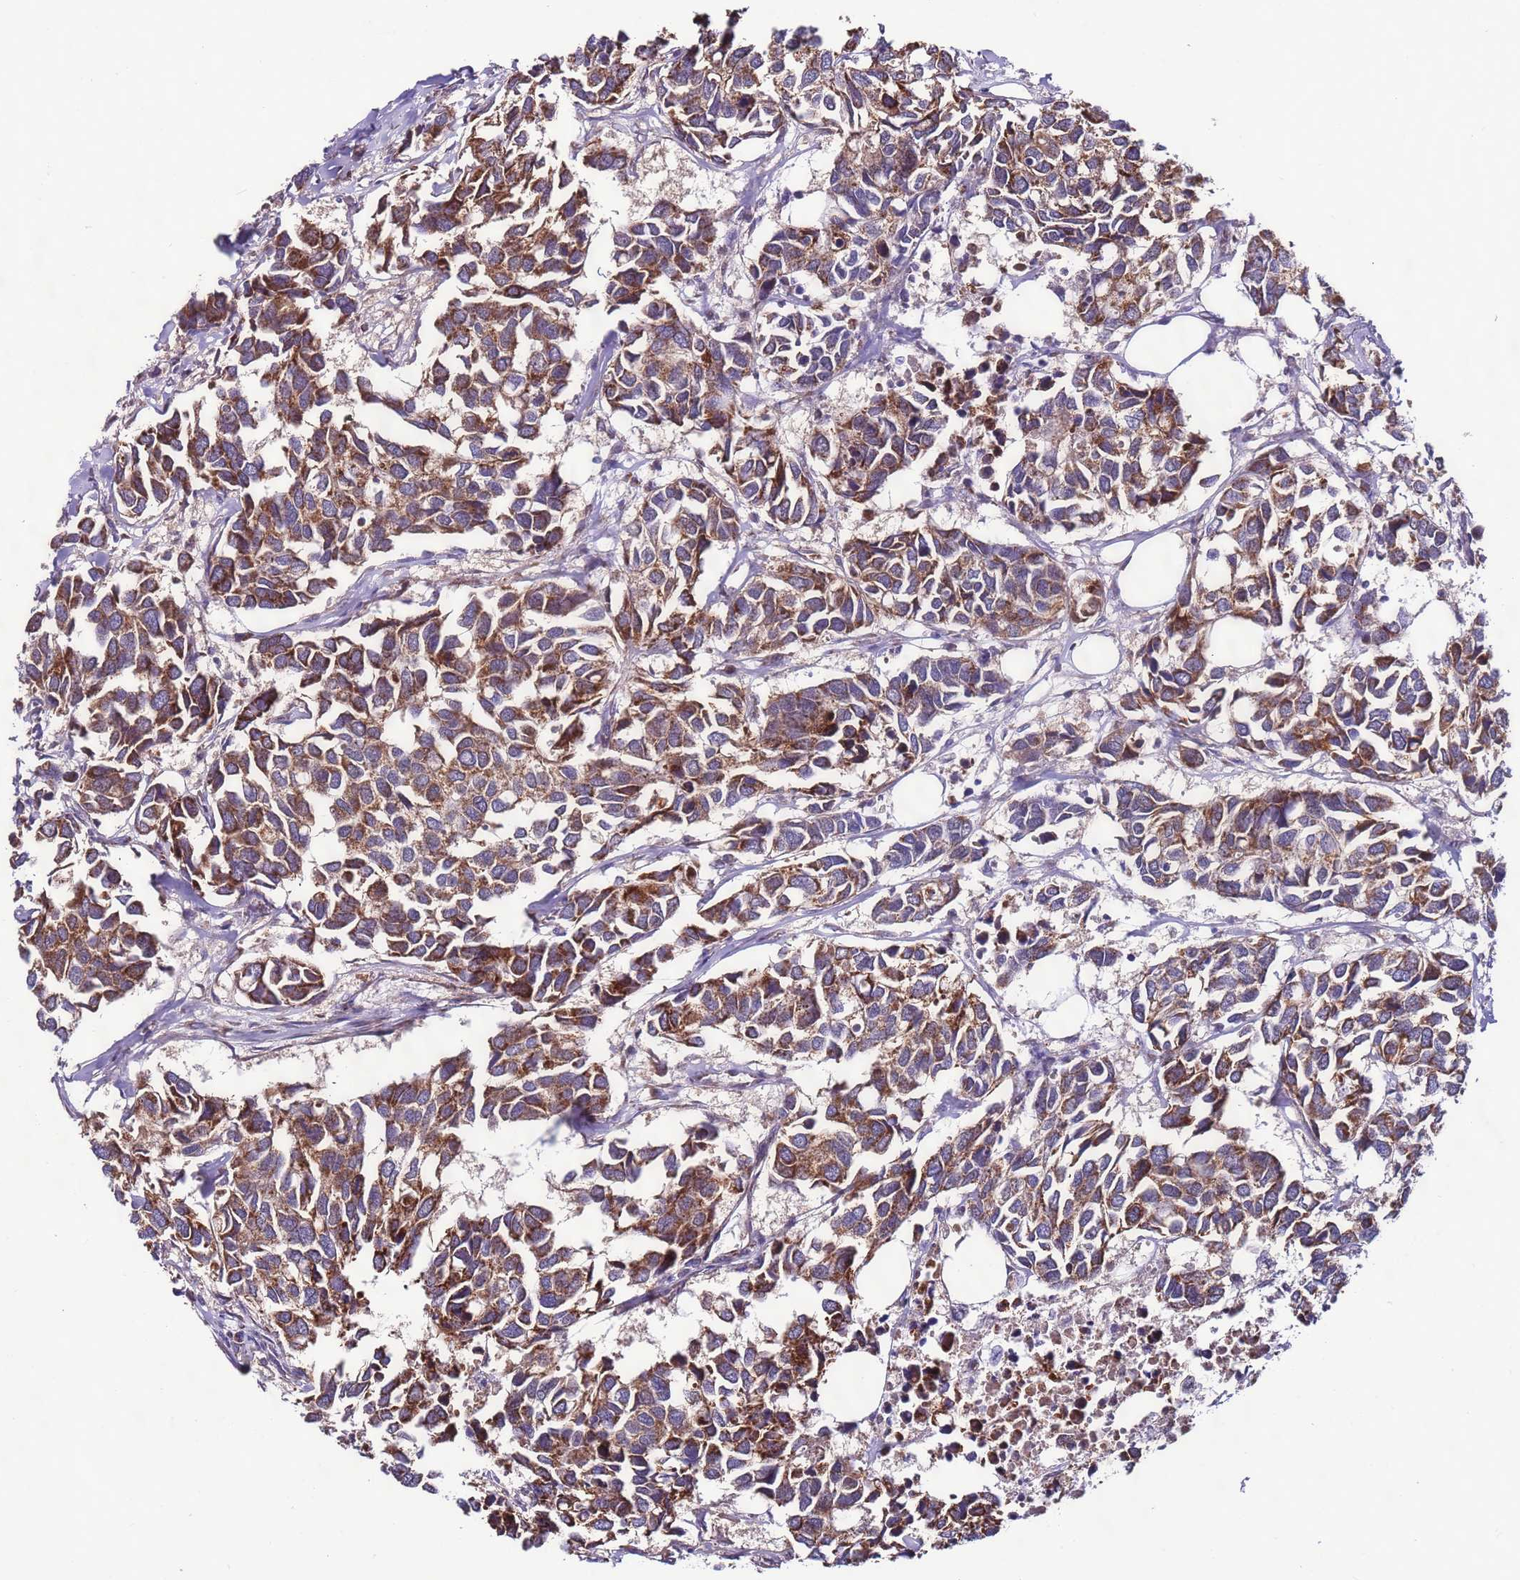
{"staining": {"intensity": "strong", "quantity": ">75%", "location": "cytoplasmic/membranous"}, "tissue": "breast cancer", "cell_type": "Tumor cells", "image_type": "cancer", "snomed": [{"axis": "morphology", "description": "Duct carcinoma"}, {"axis": "topography", "description": "Breast"}], "caption": "Immunohistochemistry (IHC) image of neoplastic tissue: breast cancer (invasive ductal carcinoma) stained using immunohistochemistry (IHC) displays high levels of strong protein expression localized specifically in the cytoplasmic/membranous of tumor cells, appearing as a cytoplasmic/membranous brown color.", "gene": "UEVLD", "patient": {"sex": "female", "age": 83}}